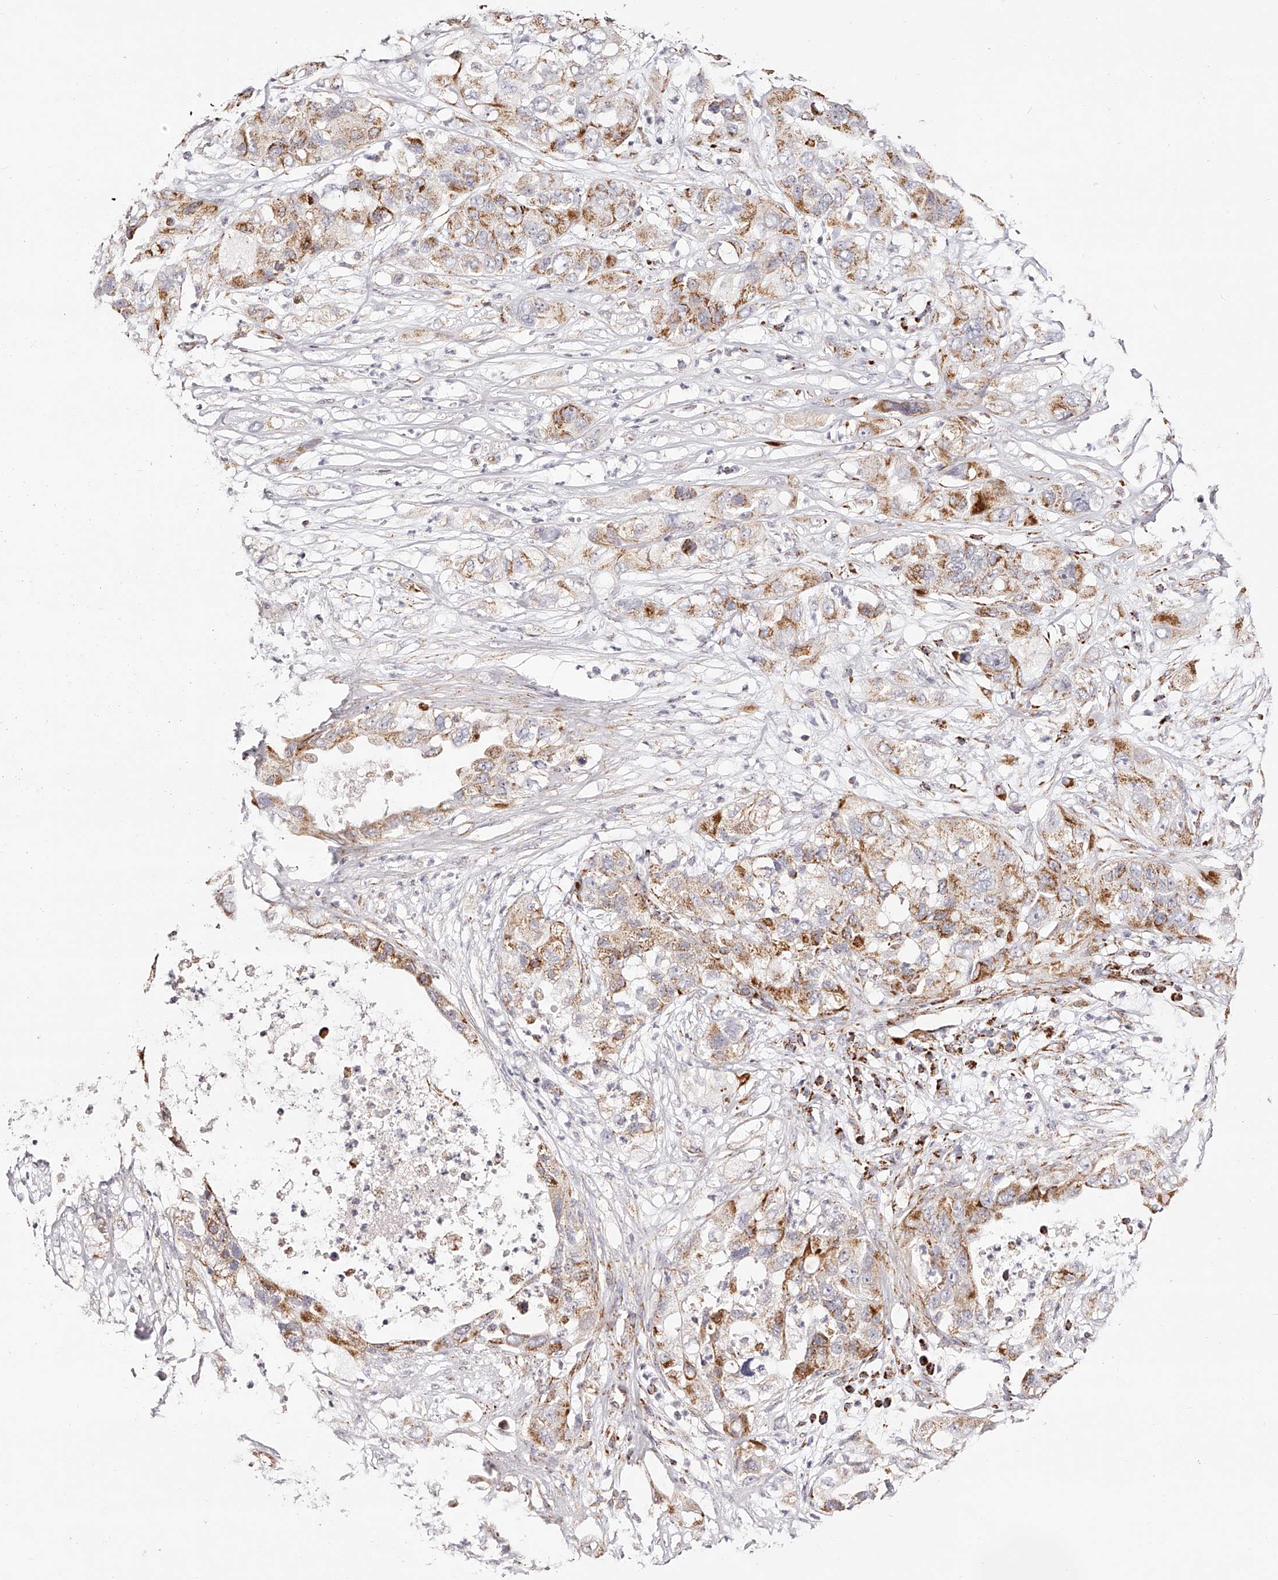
{"staining": {"intensity": "moderate", "quantity": "25%-75%", "location": "cytoplasmic/membranous"}, "tissue": "pancreatic cancer", "cell_type": "Tumor cells", "image_type": "cancer", "snomed": [{"axis": "morphology", "description": "Adenocarcinoma, NOS"}, {"axis": "topography", "description": "Pancreas"}], "caption": "The photomicrograph shows staining of adenocarcinoma (pancreatic), revealing moderate cytoplasmic/membranous protein staining (brown color) within tumor cells.", "gene": "NDUFV3", "patient": {"sex": "female", "age": 78}}